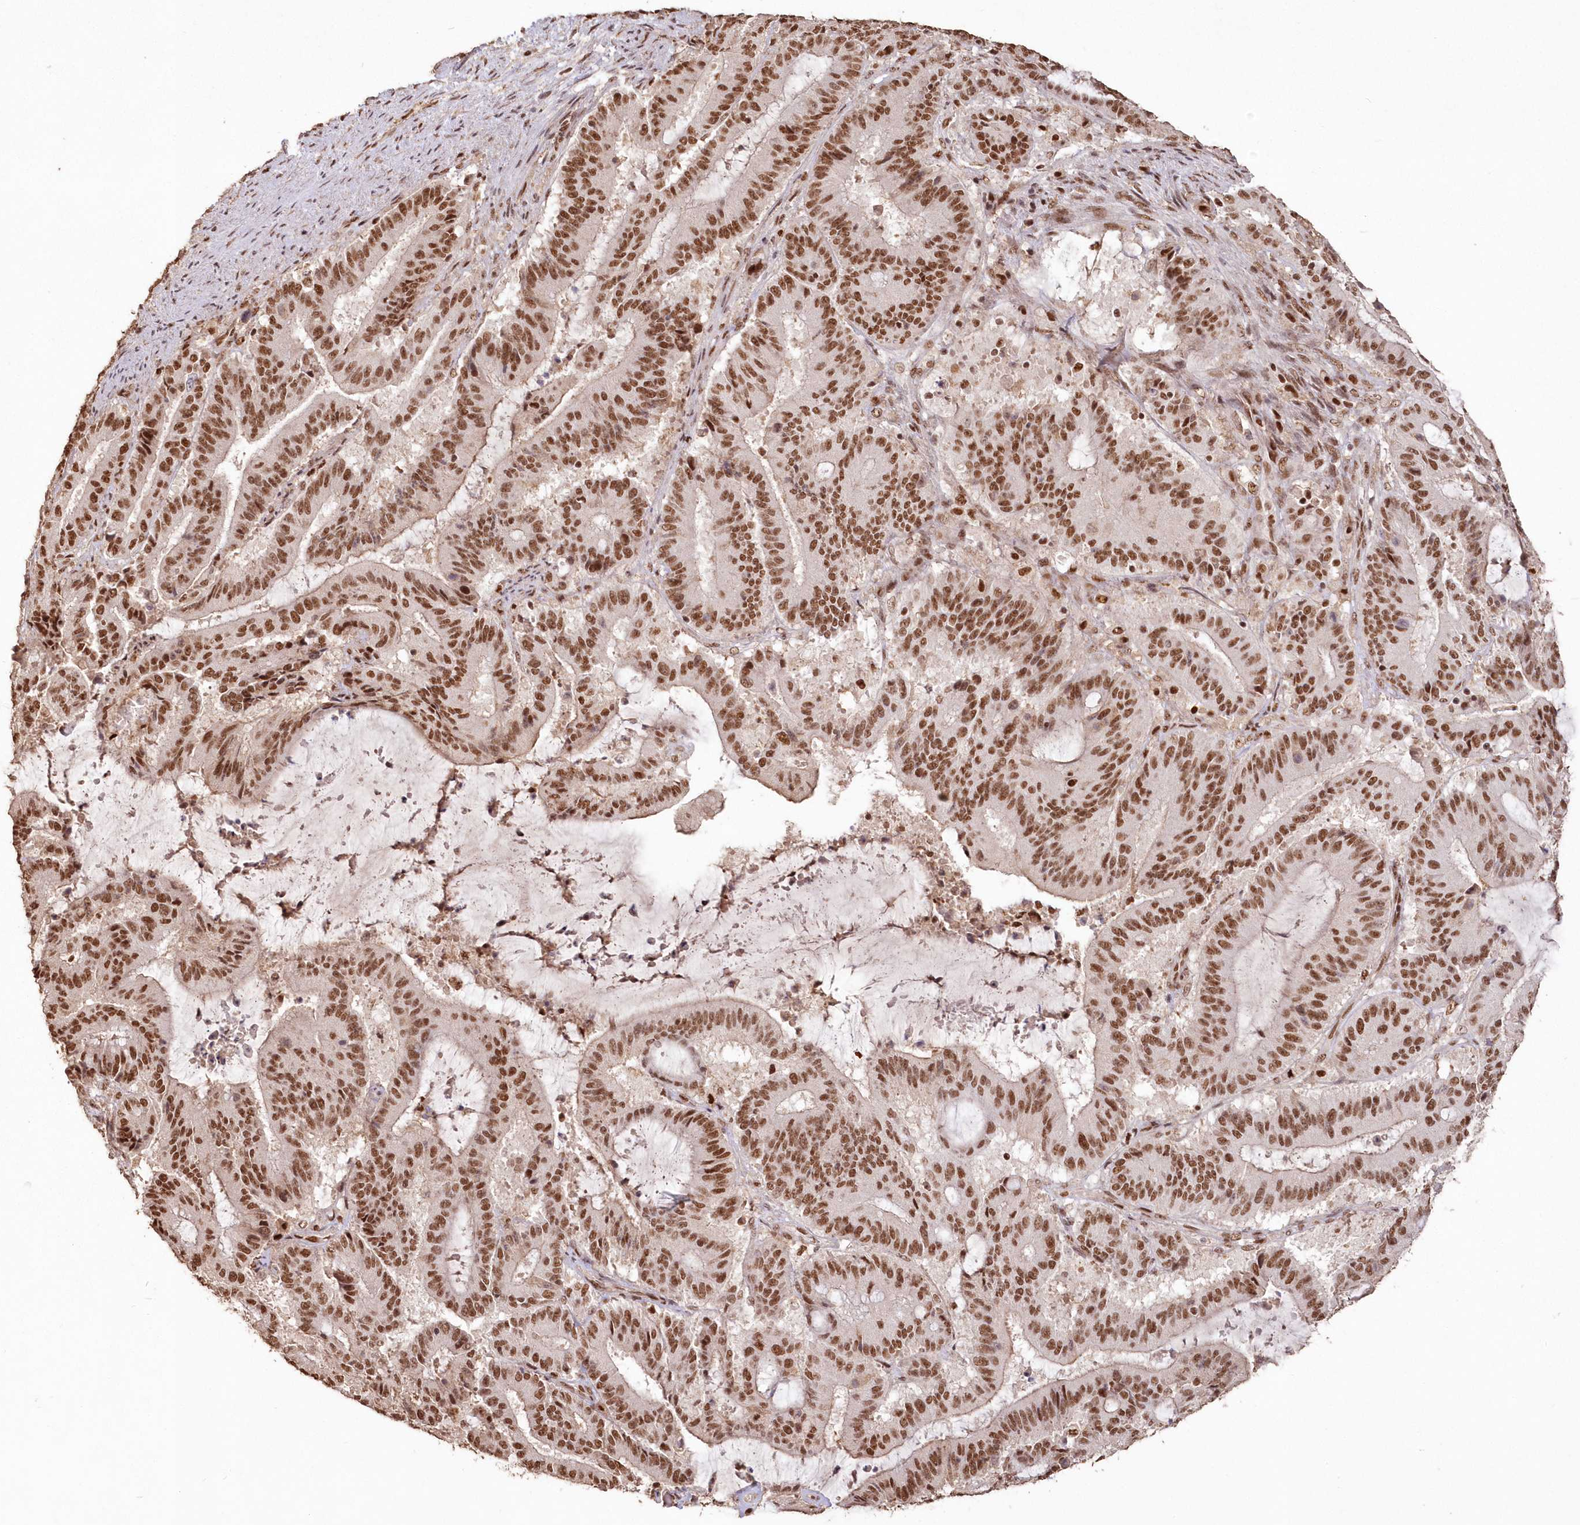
{"staining": {"intensity": "moderate", "quantity": ">75%", "location": "nuclear"}, "tissue": "liver cancer", "cell_type": "Tumor cells", "image_type": "cancer", "snomed": [{"axis": "morphology", "description": "Normal tissue, NOS"}, {"axis": "morphology", "description": "Cholangiocarcinoma"}, {"axis": "topography", "description": "Liver"}, {"axis": "topography", "description": "Peripheral nerve tissue"}], "caption": "Approximately >75% of tumor cells in cholangiocarcinoma (liver) show moderate nuclear protein positivity as visualized by brown immunohistochemical staining.", "gene": "PDS5A", "patient": {"sex": "female", "age": 73}}